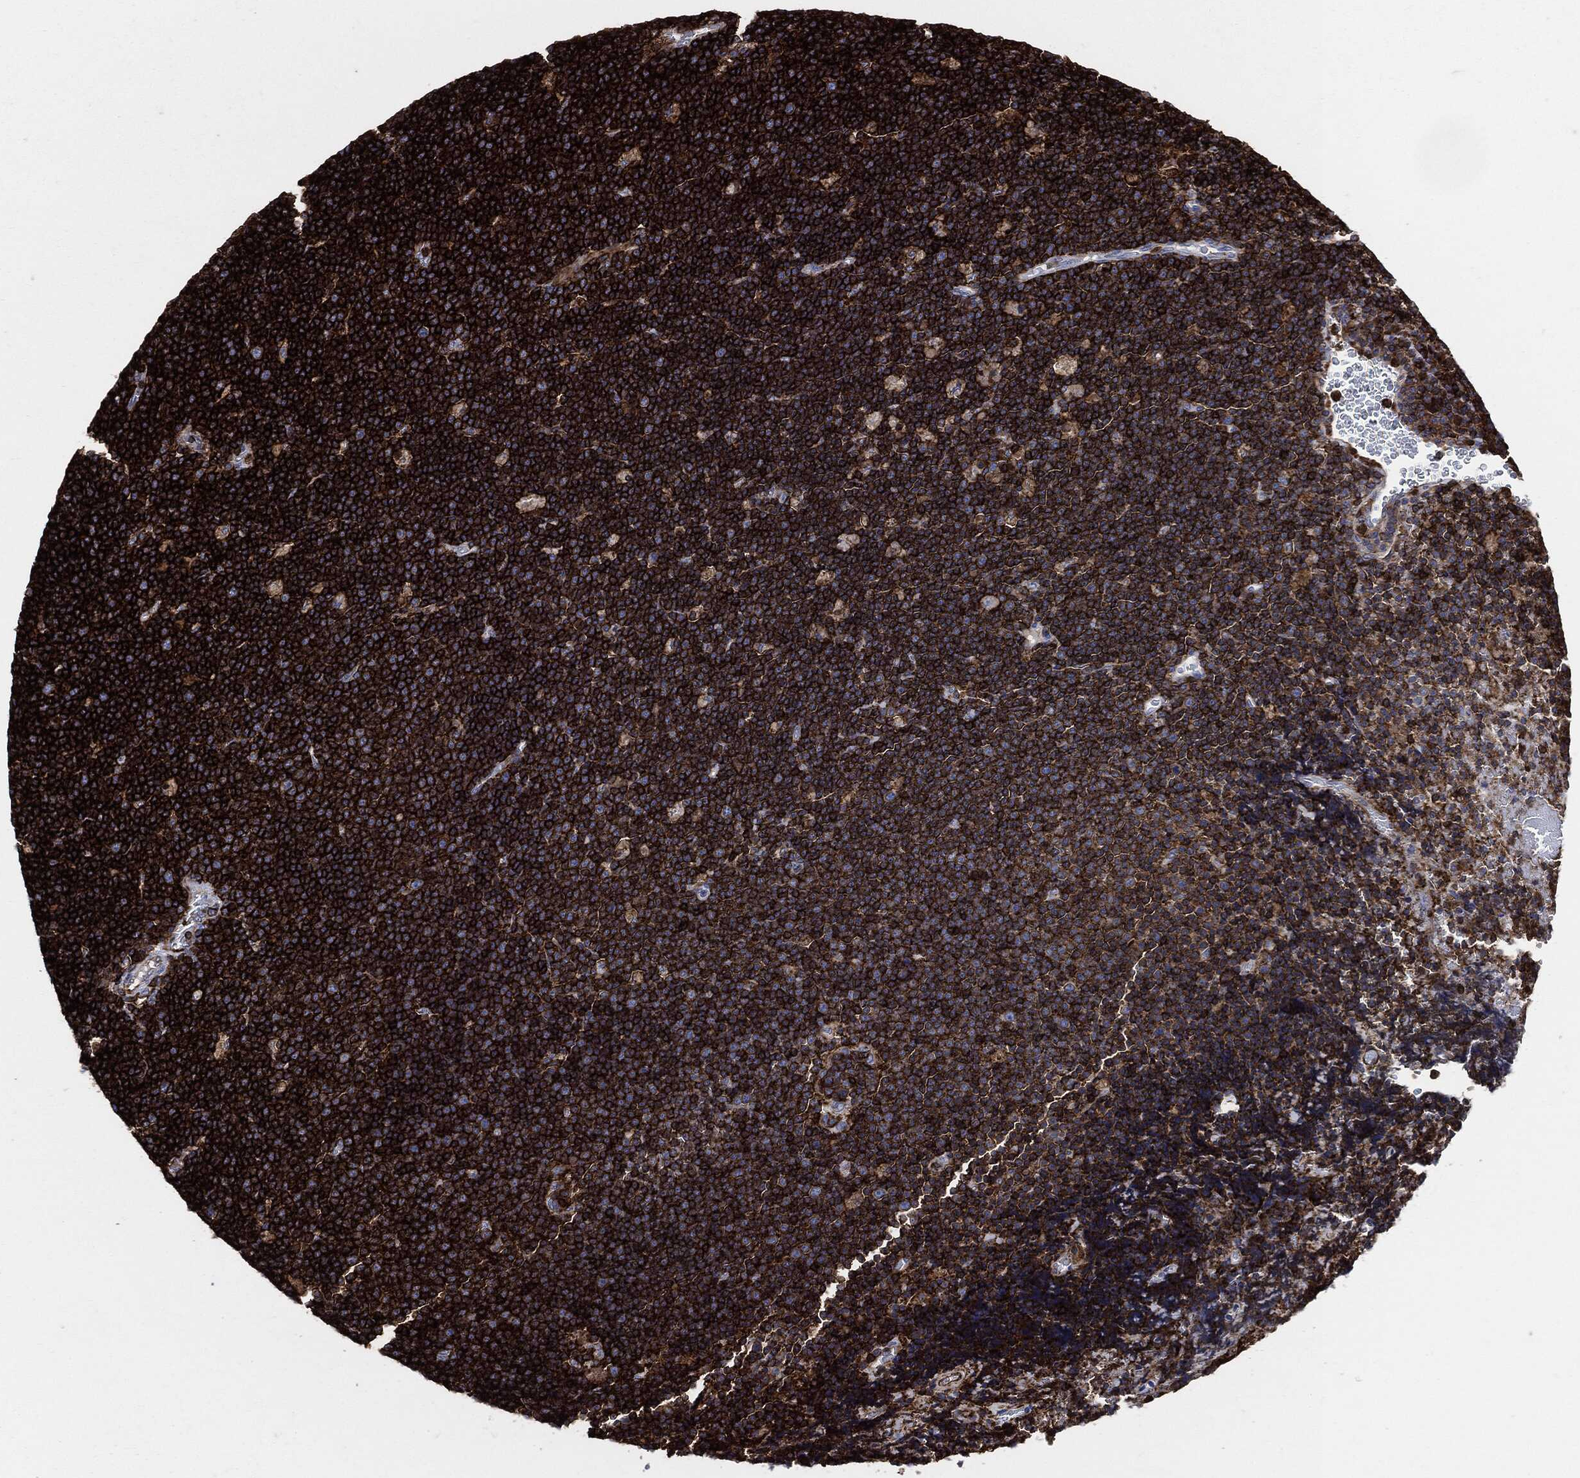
{"staining": {"intensity": "strong", "quantity": ">75%", "location": "cytoplasmic/membranous"}, "tissue": "lymphoma", "cell_type": "Tumor cells", "image_type": "cancer", "snomed": [{"axis": "morphology", "description": "Malignant lymphoma, non-Hodgkin's type, Low grade"}, {"axis": "topography", "description": "Brain"}], "caption": "Human lymphoma stained for a protein (brown) demonstrates strong cytoplasmic/membranous positive expression in approximately >75% of tumor cells.", "gene": "PTPRC", "patient": {"sex": "female", "age": 66}}